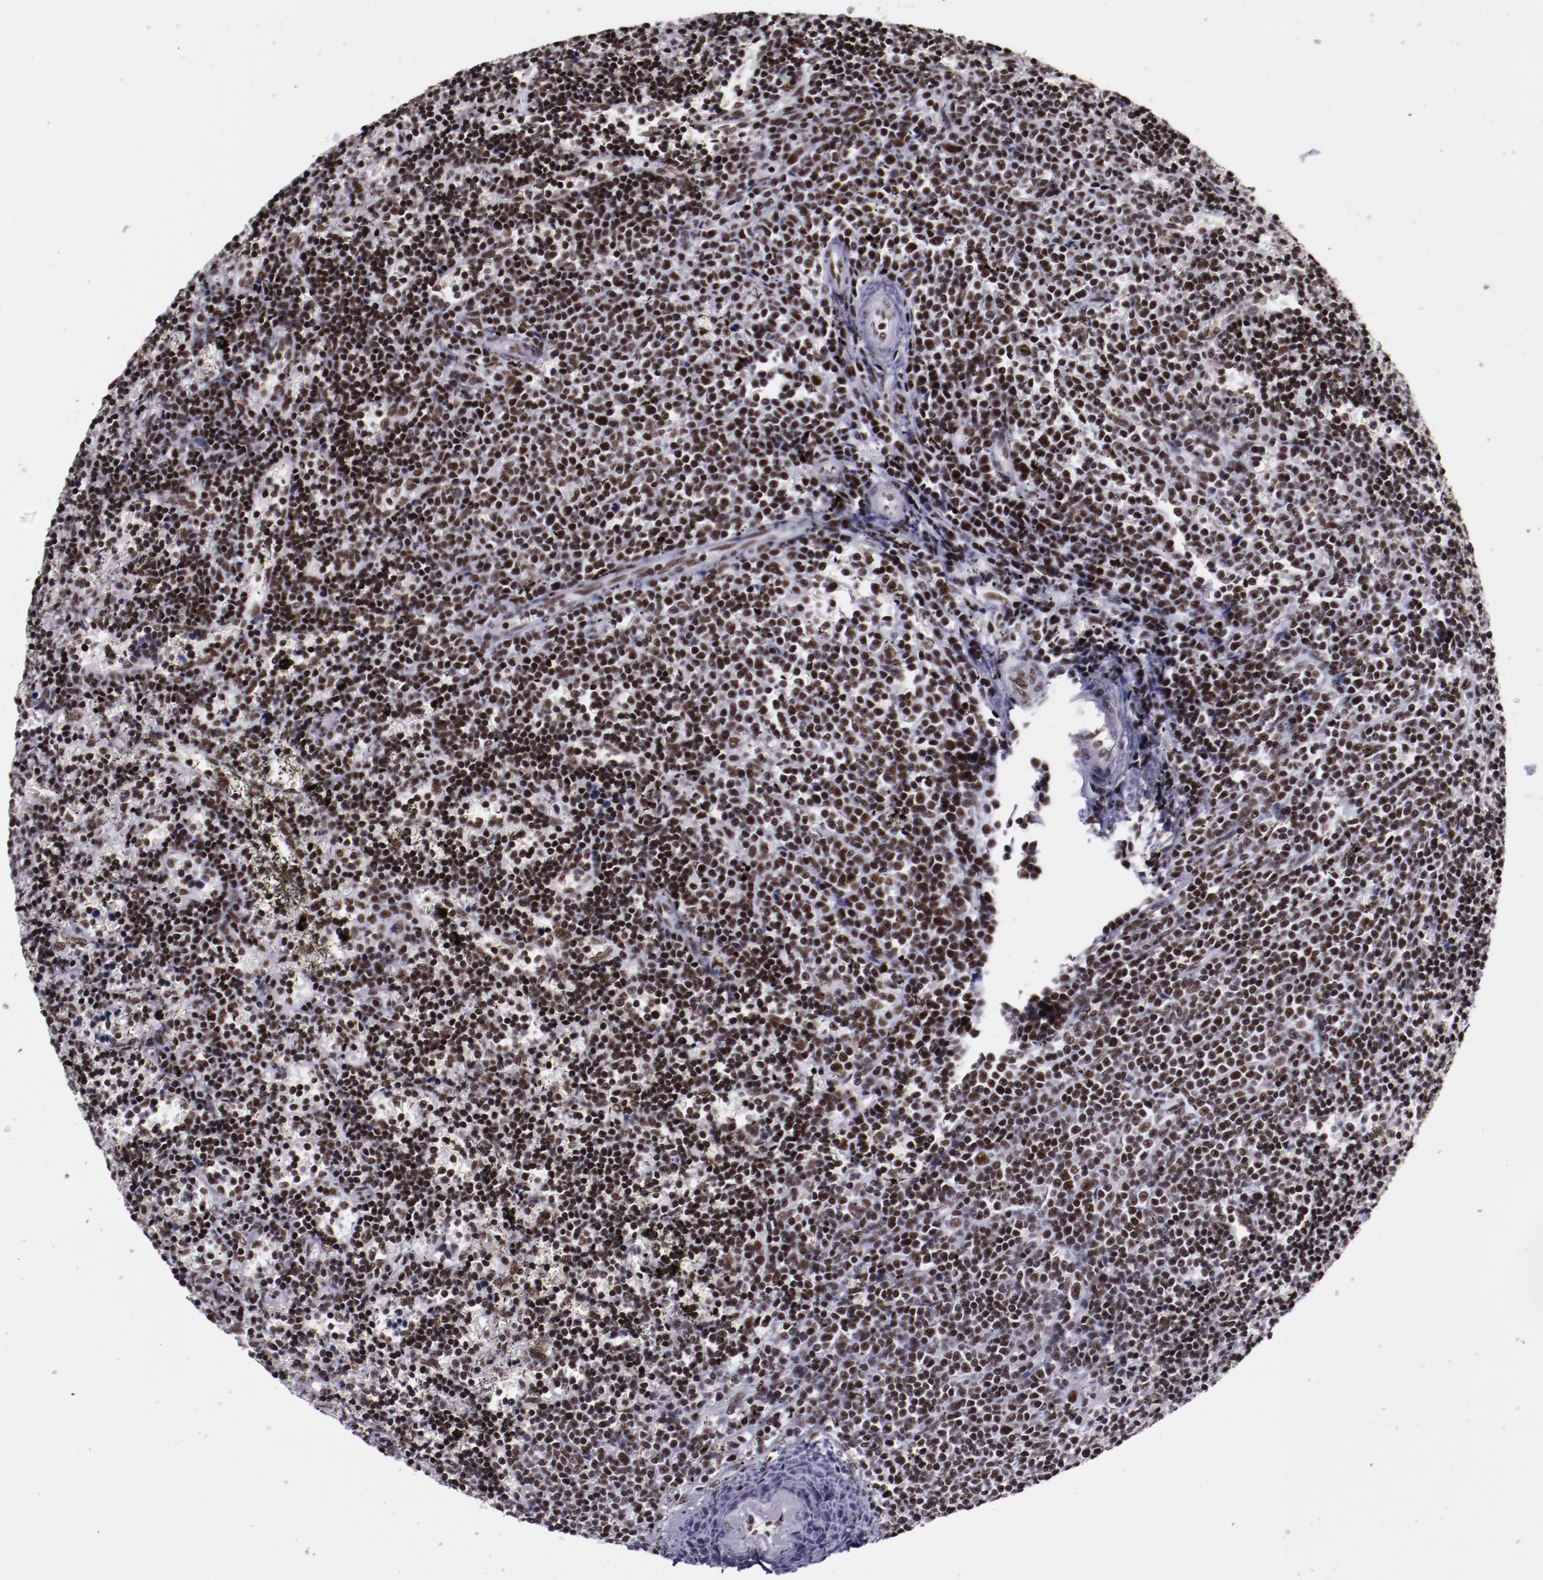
{"staining": {"intensity": "strong", "quantity": ">75%", "location": "nuclear"}, "tissue": "lymphoma", "cell_type": "Tumor cells", "image_type": "cancer", "snomed": [{"axis": "morphology", "description": "Malignant lymphoma, non-Hodgkin's type, Low grade"}, {"axis": "topography", "description": "Spleen"}], "caption": "Immunohistochemistry (IHC) image of neoplastic tissue: human malignant lymphoma, non-Hodgkin's type (low-grade) stained using immunohistochemistry exhibits high levels of strong protein expression localized specifically in the nuclear of tumor cells, appearing as a nuclear brown color.", "gene": "PPP4R3A", "patient": {"sex": "male", "age": 60}}